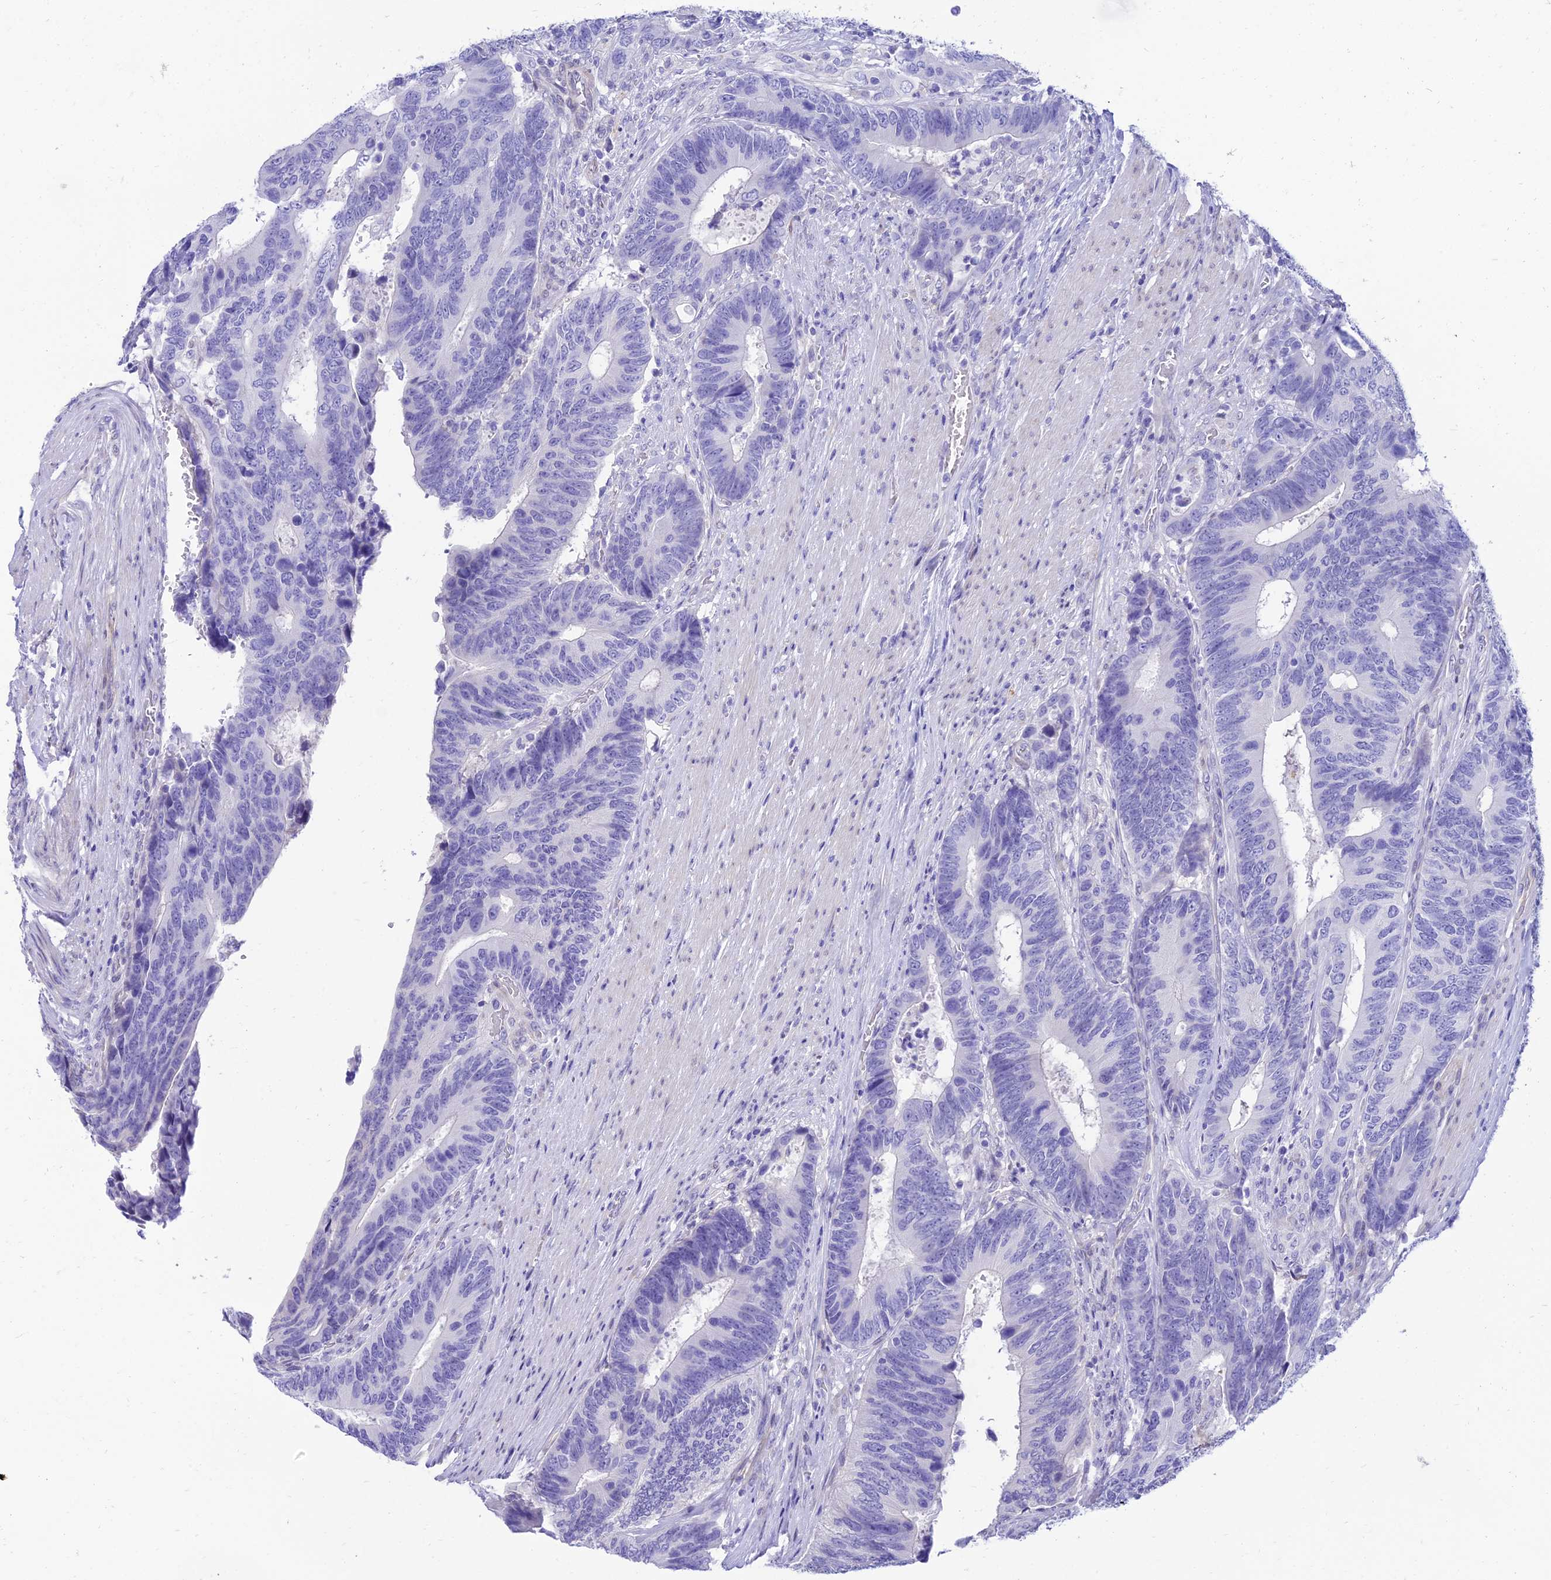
{"staining": {"intensity": "negative", "quantity": "none", "location": "none"}, "tissue": "colorectal cancer", "cell_type": "Tumor cells", "image_type": "cancer", "snomed": [{"axis": "morphology", "description": "Adenocarcinoma, NOS"}, {"axis": "topography", "description": "Colon"}], "caption": "Tumor cells are negative for brown protein staining in colorectal cancer (adenocarcinoma).", "gene": "TAC3", "patient": {"sex": "male", "age": 87}}